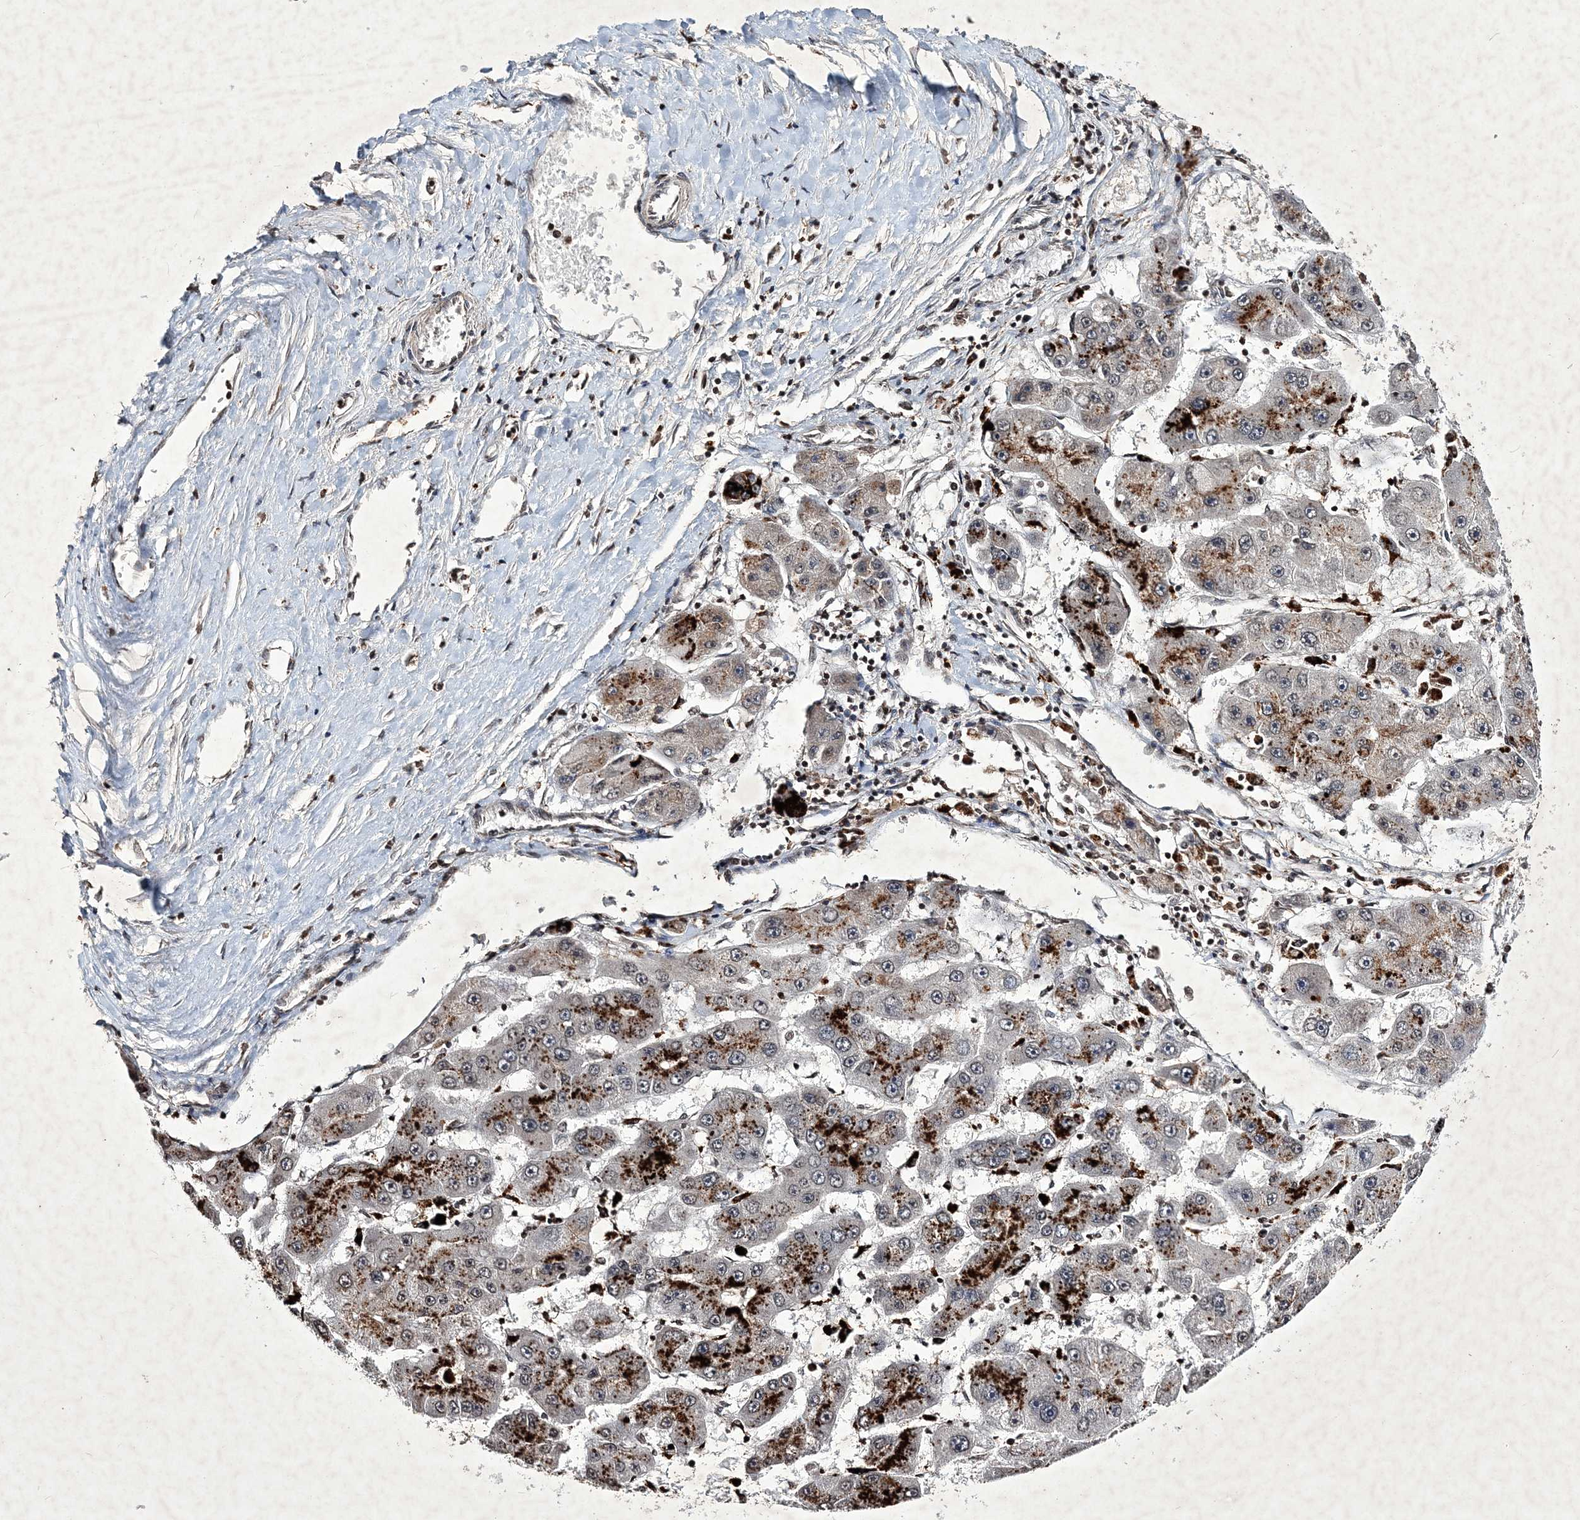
{"staining": {"intensity": "weak", "quantity": "<25%", "location": "nuclear"}, "tissue": "liver cancer", "cell_type": "Tumor cells", "image_type": "cancer", "snomed": [{"axis": "morphology", "description": "Carcinoma, Hepatocellular, NOS"}, {"axis": "topography", "description": "Liver"}], "caption": "Immunohistochemistry (IHC) image of neoplastic tissue: human liver cancer (hepatocellular carcinoma) stained with DAB (3,3'-diaminobenzidine) shows no significant protein staining in tumor cells. (DAB (3,3'-diaminobenzidine) immunohistochemistry, high magnification).", "gene": "SOWAHB", "patient": {"sex": "female", "age": 61}}